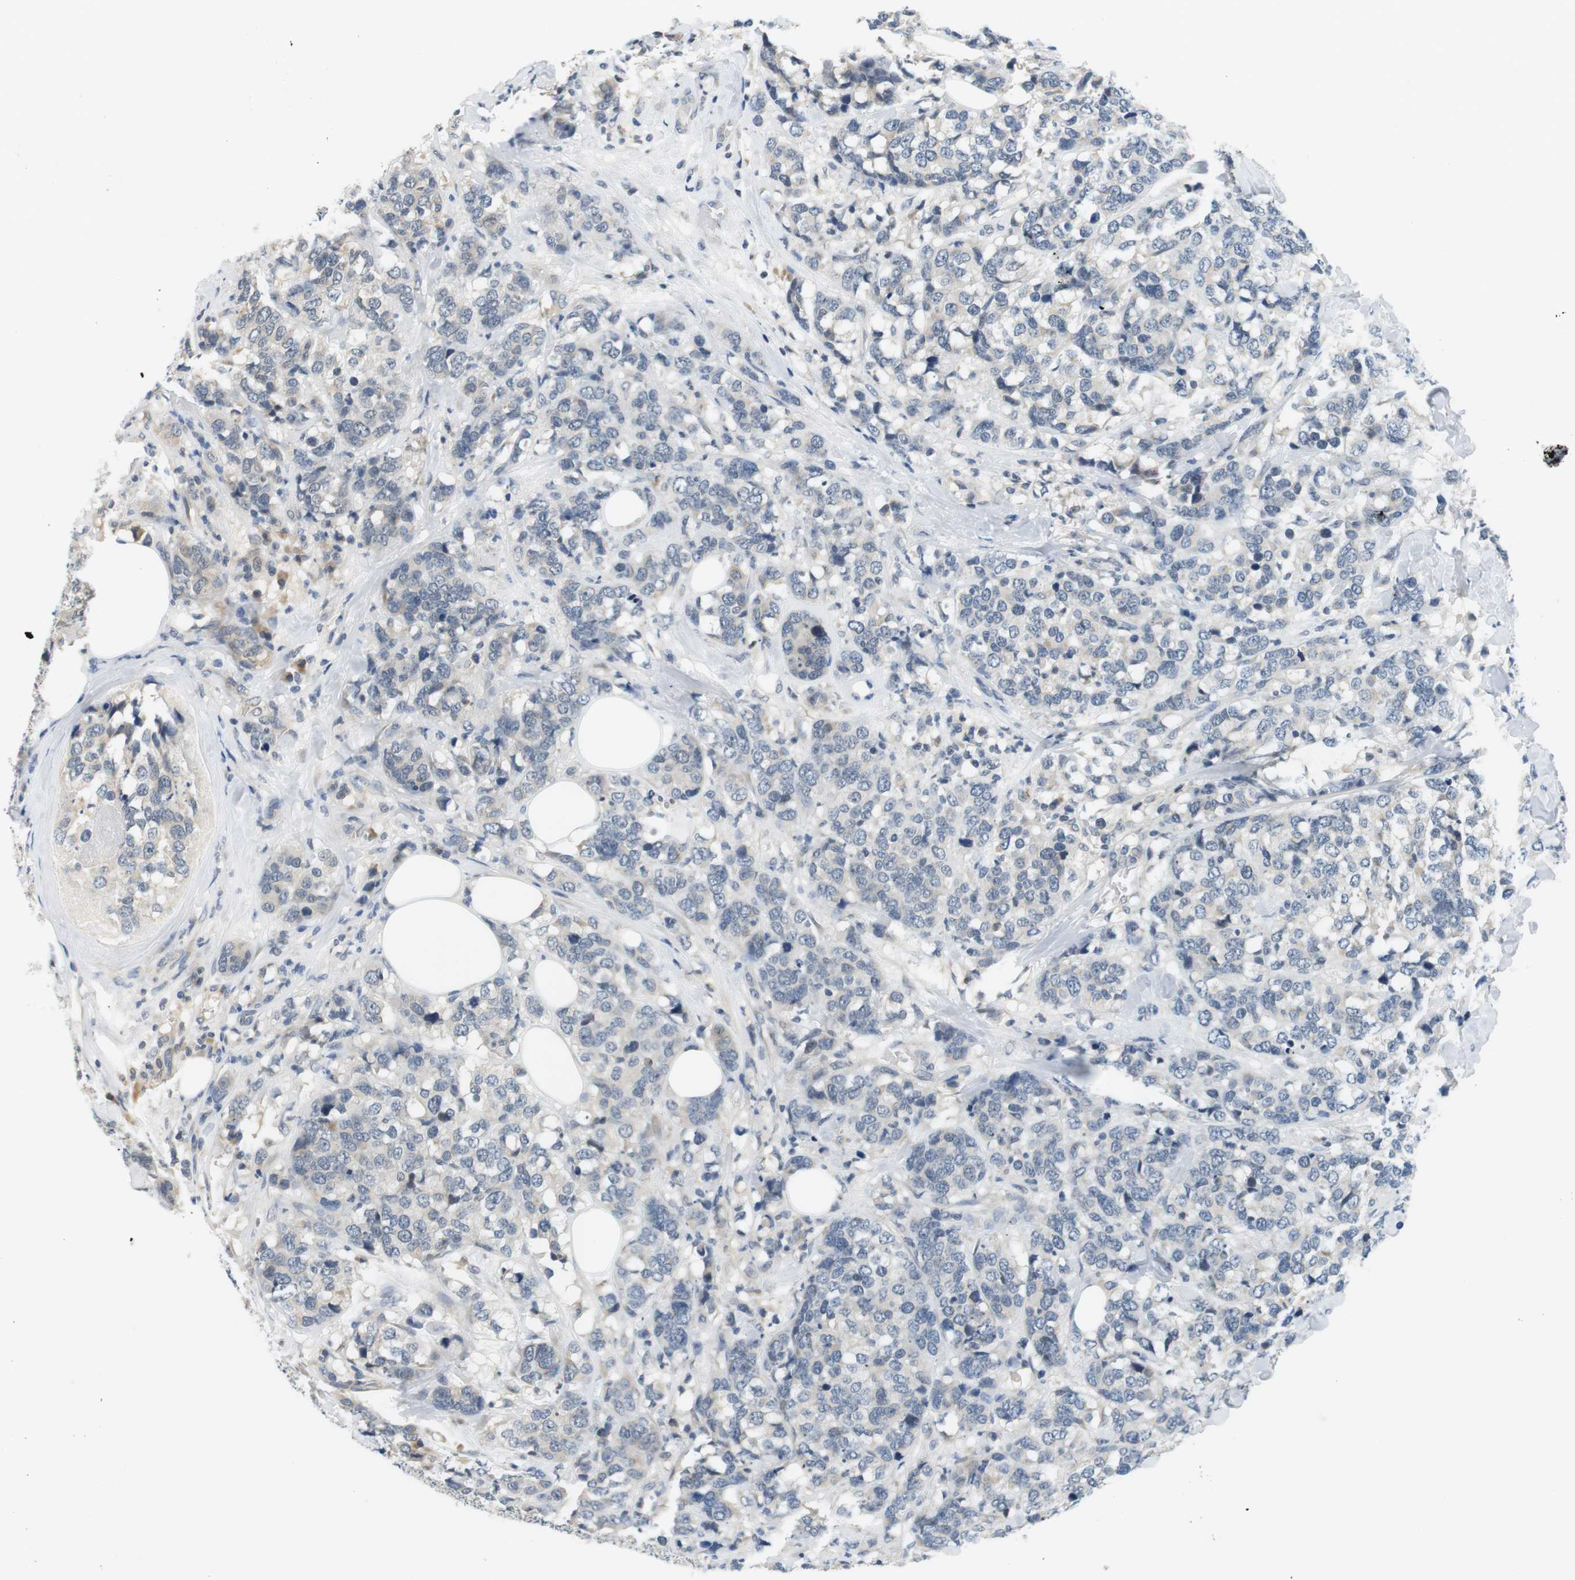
{"staining": {"intensity": "negative", "quantity": "none", "location": "none"}, "tissue": "breast cancer", "cell_type": "Tumor cells", "image_type": "cancer", "snomed": [{"axis": "morphology", "description": "Lobular carcinoma"}, {"axis": "topography", "description": "Breast"}], "caption": "Tumor cells are negative for brown protein staining in lobular carcinoma (breast).", "gene": "WNT7A", "patient": {"sex": "female", "age": 59}}